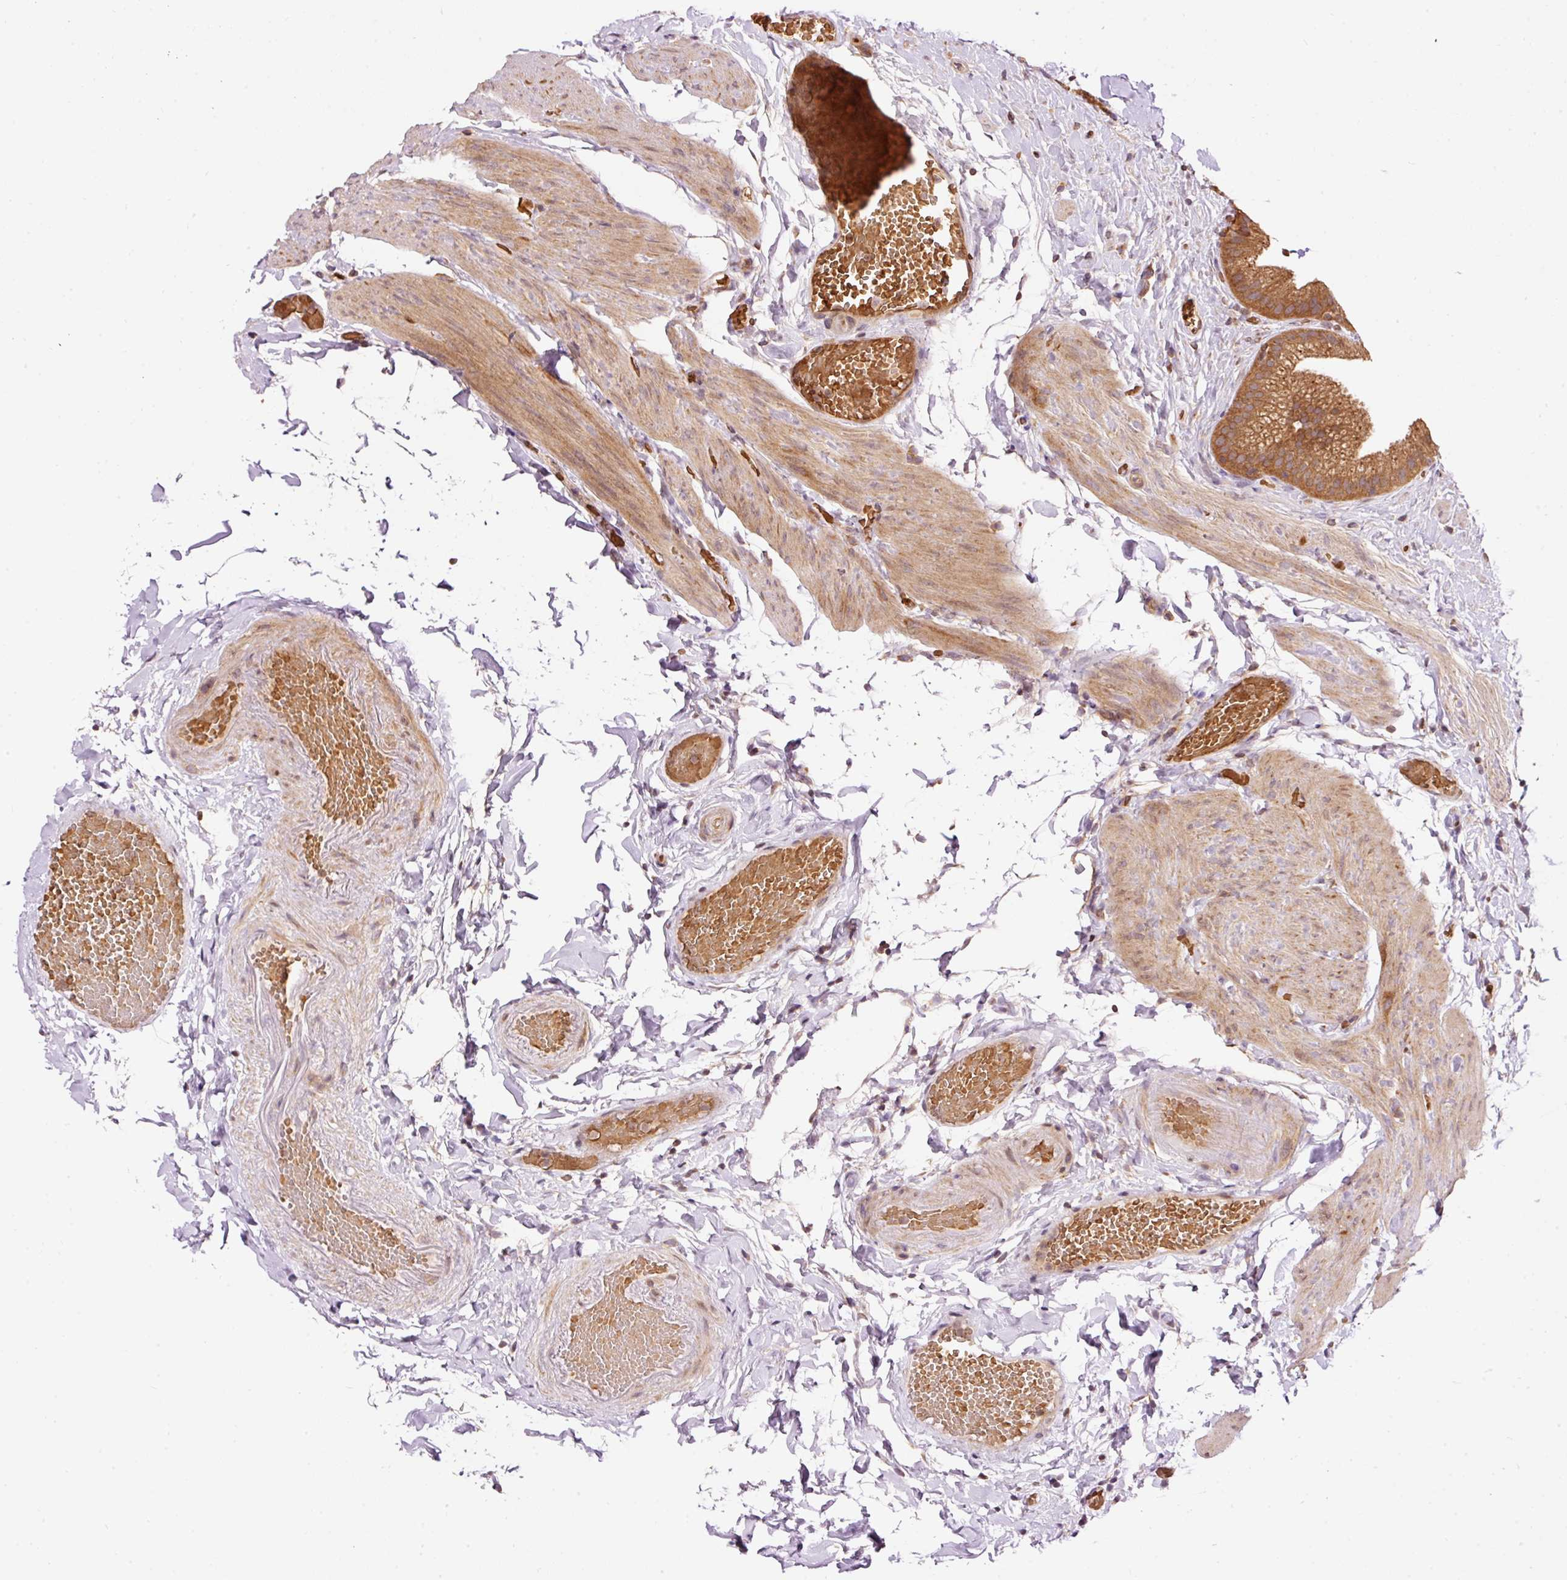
{"staining": {"intensity": "strong", "quantity": ">75%", "location": "cytoplasmic/membranous"}, "tissue": "gallbladder", "cell_type": "Glandular cells", "image_type": "normal", "snomed": [{"axis": "morphology", "description": "Normal tissue, NOS"}, {"axis": "topography", "description": "Gallbladder"}], "caption": "Unremarkable gallbladder displays strong cytoplasmic/membranous positivity in about >75% of glandular cells.", "gene": "ADCY4", "patient": {"sex": "female", "age": 63}}